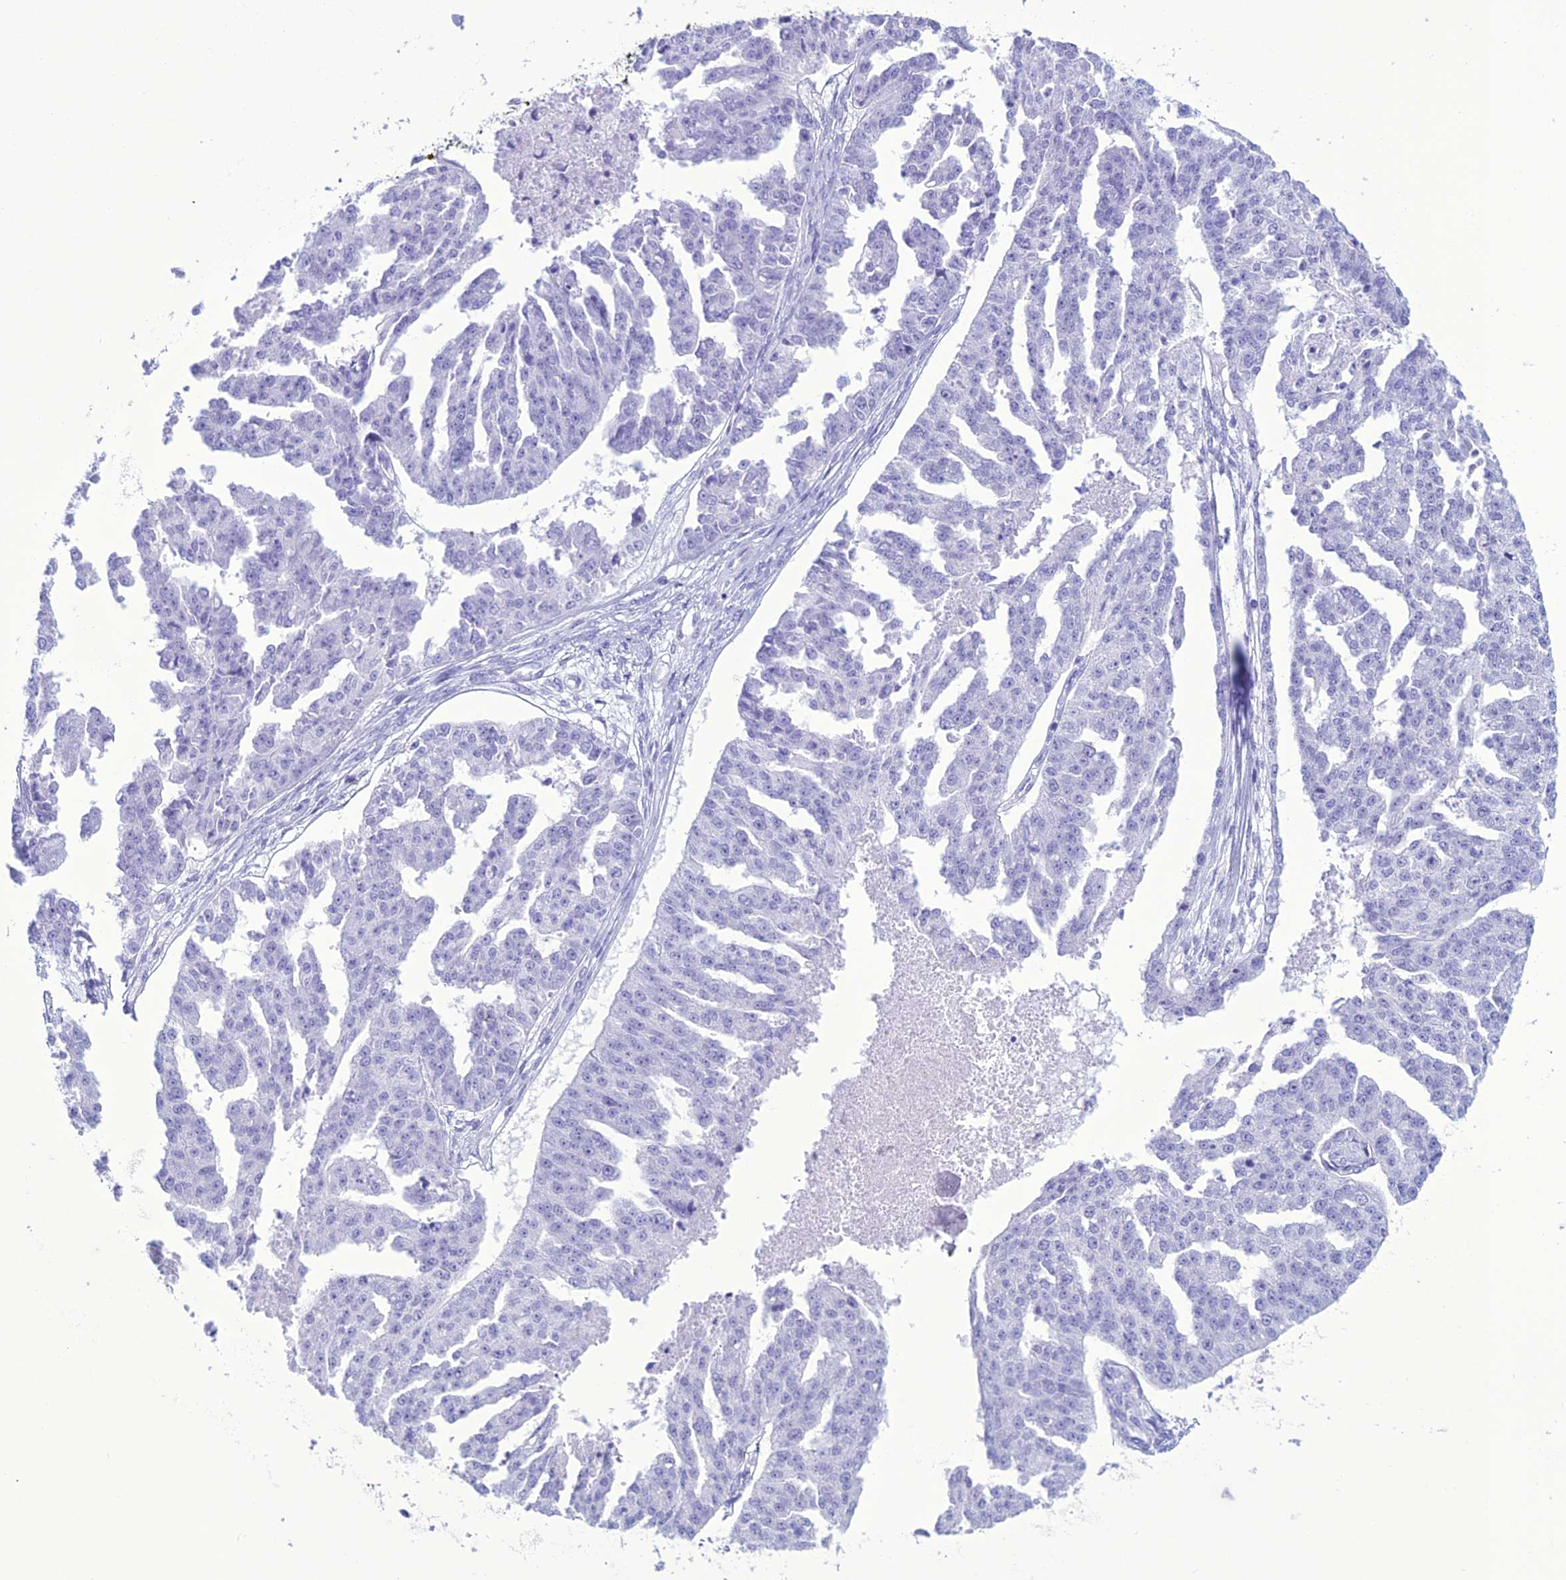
{"staining": {"intensity": "negative", "quantity": "none", "location": "none"}, "tissue": "ovarian cancer", "cell_type": "Tumor cells", "image_type": "cancer", "snomed": [{"axis": "morphology", "description": "Cystadenocarcinoma, serous, NOS"}, {"axis": "topography", "description": "Ovary"}], "caption": "An immunohistochemistry (IHC) image of ovarian cancer is shown. There is no staining in tumor cells of ovarian cancer.", "gene": "MZB1", "patient": {"sex": "female", "age": 58}}